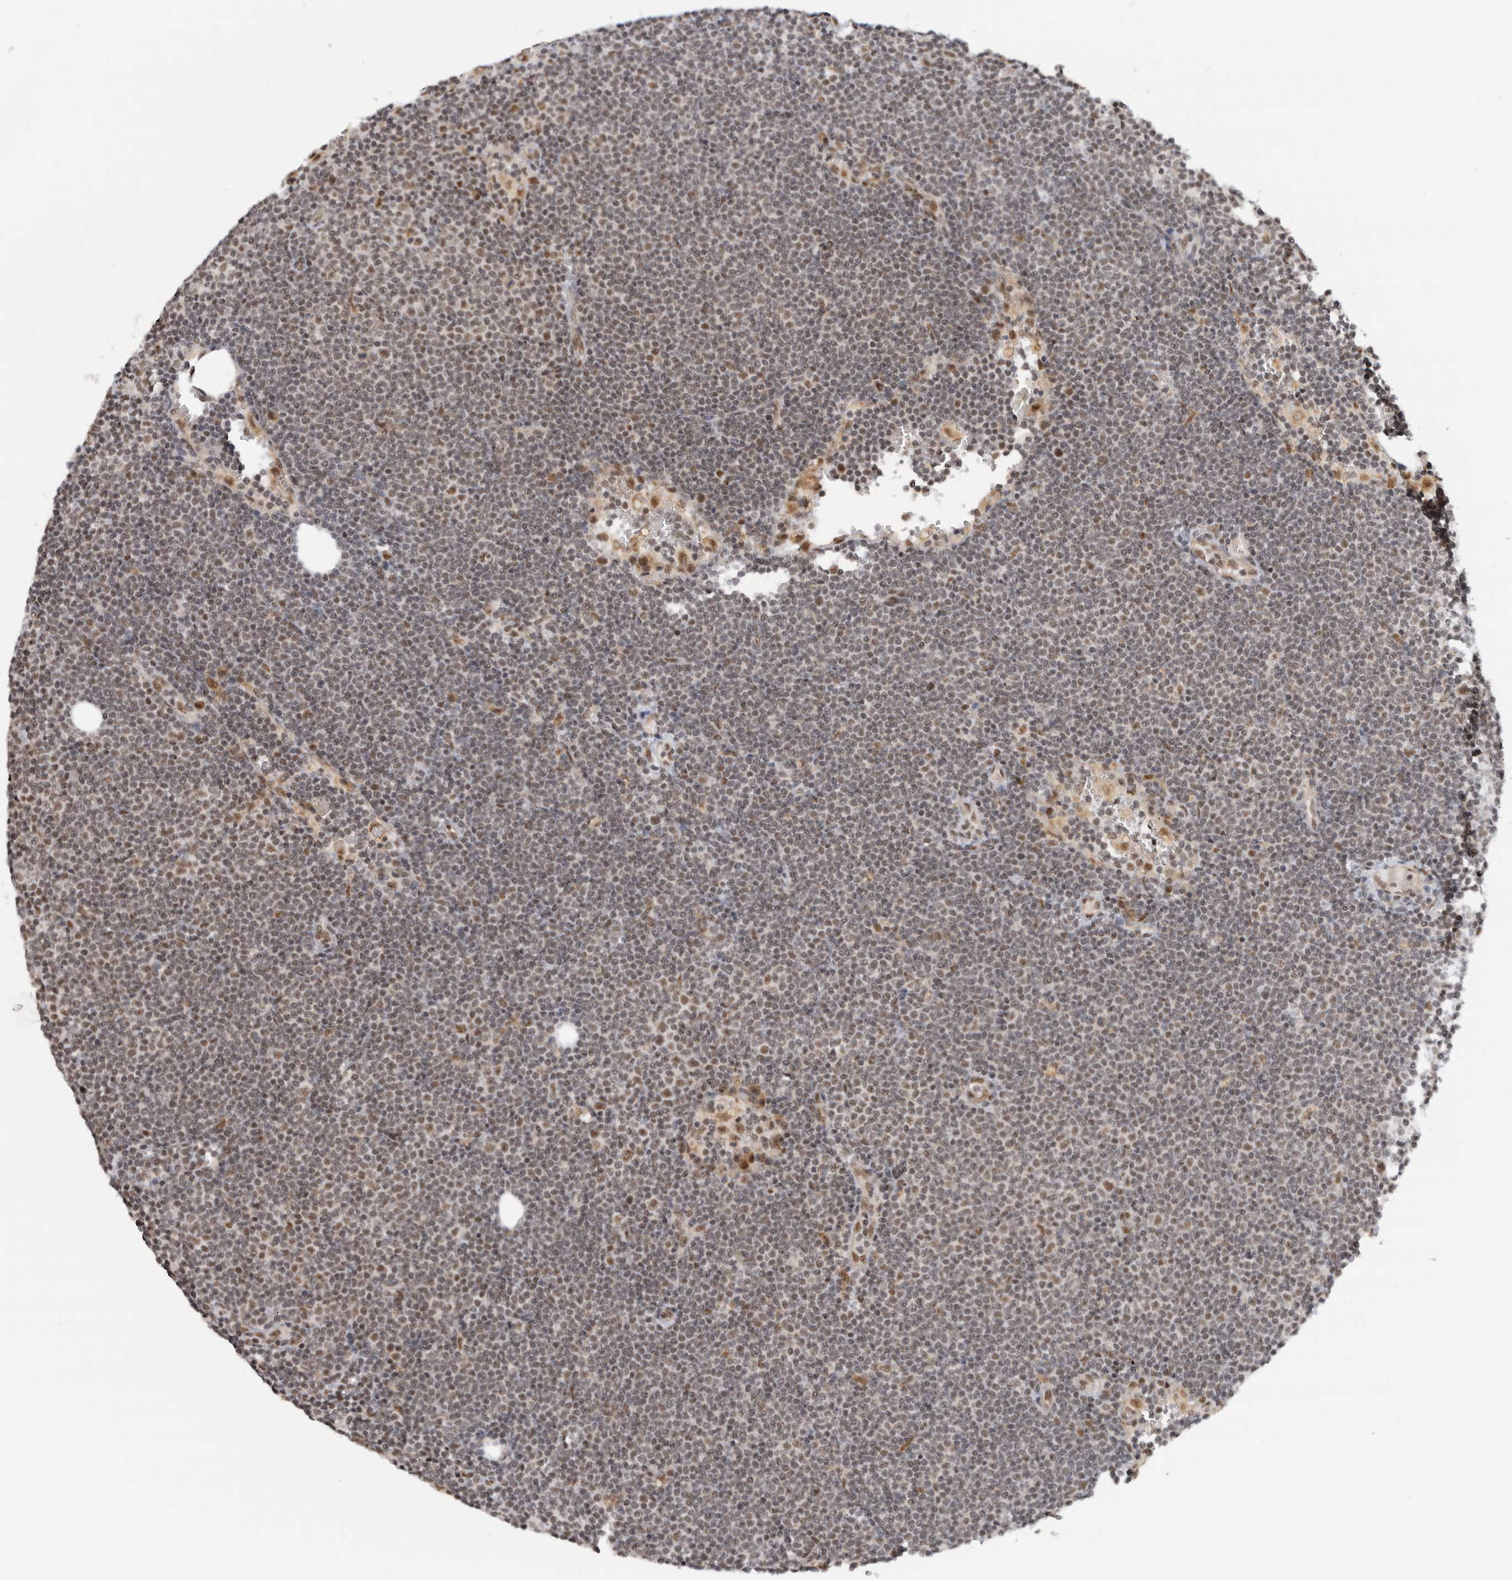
{"staining": {"intensity": "weak", "quantity": "25%-75%", "location": "nuclear"}, "tissue": "lymphoma", "cell_type": "Tumor cells", "image_type": "cancer", "snomed": [{"axis": "morphology", "description": "Malignant lymphoma, non-Hodgkin's type, Low grade"}, {"axis": "topography", "description": "Lymph node"}], "caption": "Tumor cells demonstrate low levels of weak nuclear positivity in about 25%-75% of cells in malignant lymphoma, non-Hodgkin's type (low-grade).", "gene": "NCAPG2", "patient": {"sex": "female", "age": 53}}